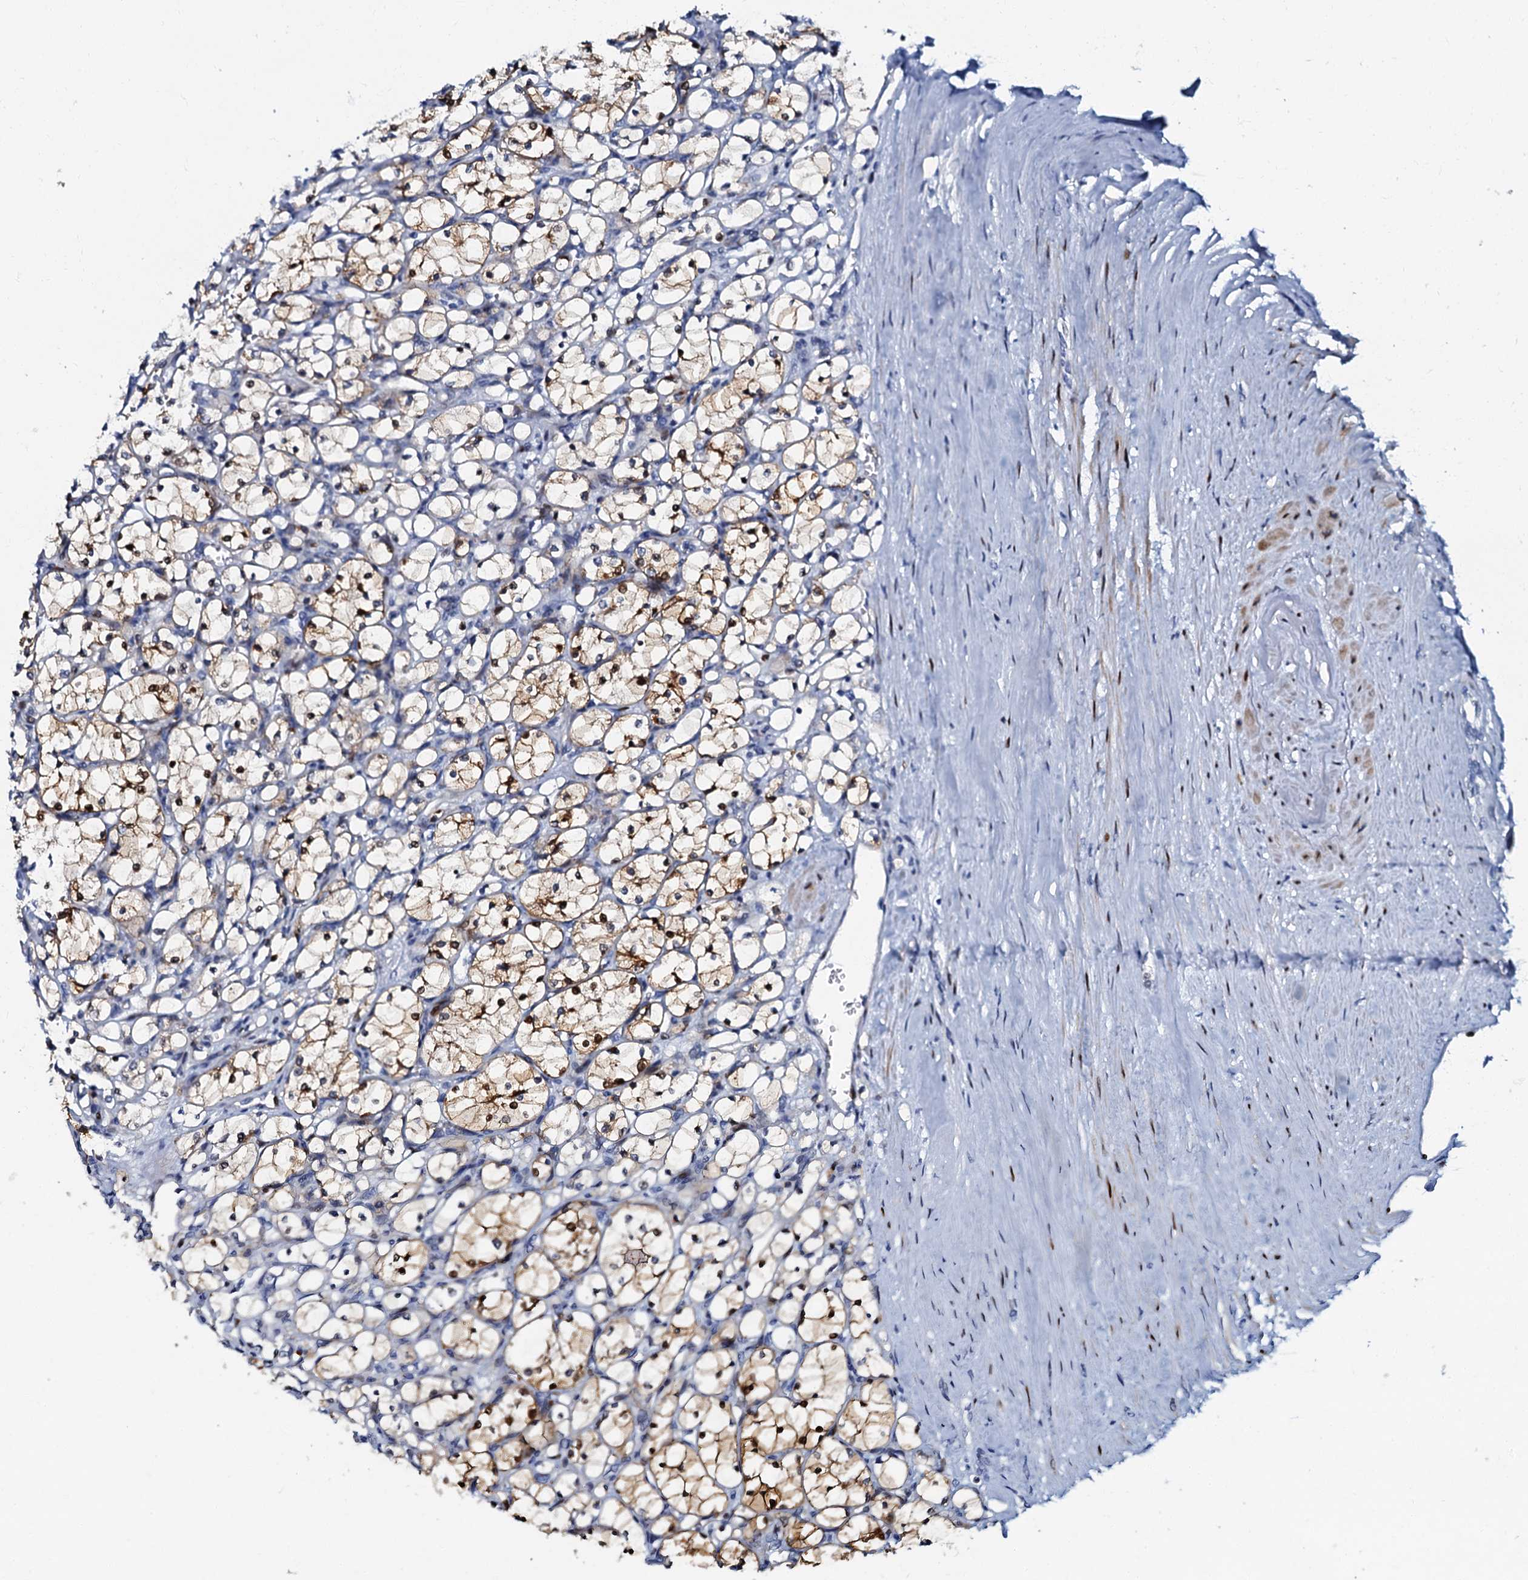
{"staining": {"intensity": "moderate", "quantity": "<25%", "location": "cytoplasmic/membranous,nuclear"}, "tissue": "renal cancer", "cell_type": "Tumor cells", "image_type": "cancer", "snomed": [{"axis": "morphology", "description": "Adenocarcinoma, NOS"}, {"axis": "topography", "description": "Kidney"}], "caption": "A high-resolution histopathology image shows IHC staining of renal cancer (adenocarcinoma), which displays moderate cytoplasmic/membranous and nuclear staining in about <25% of tumor cells.", "gene": "MFSD5", "patient": {"sex": "female", "age": 69}}